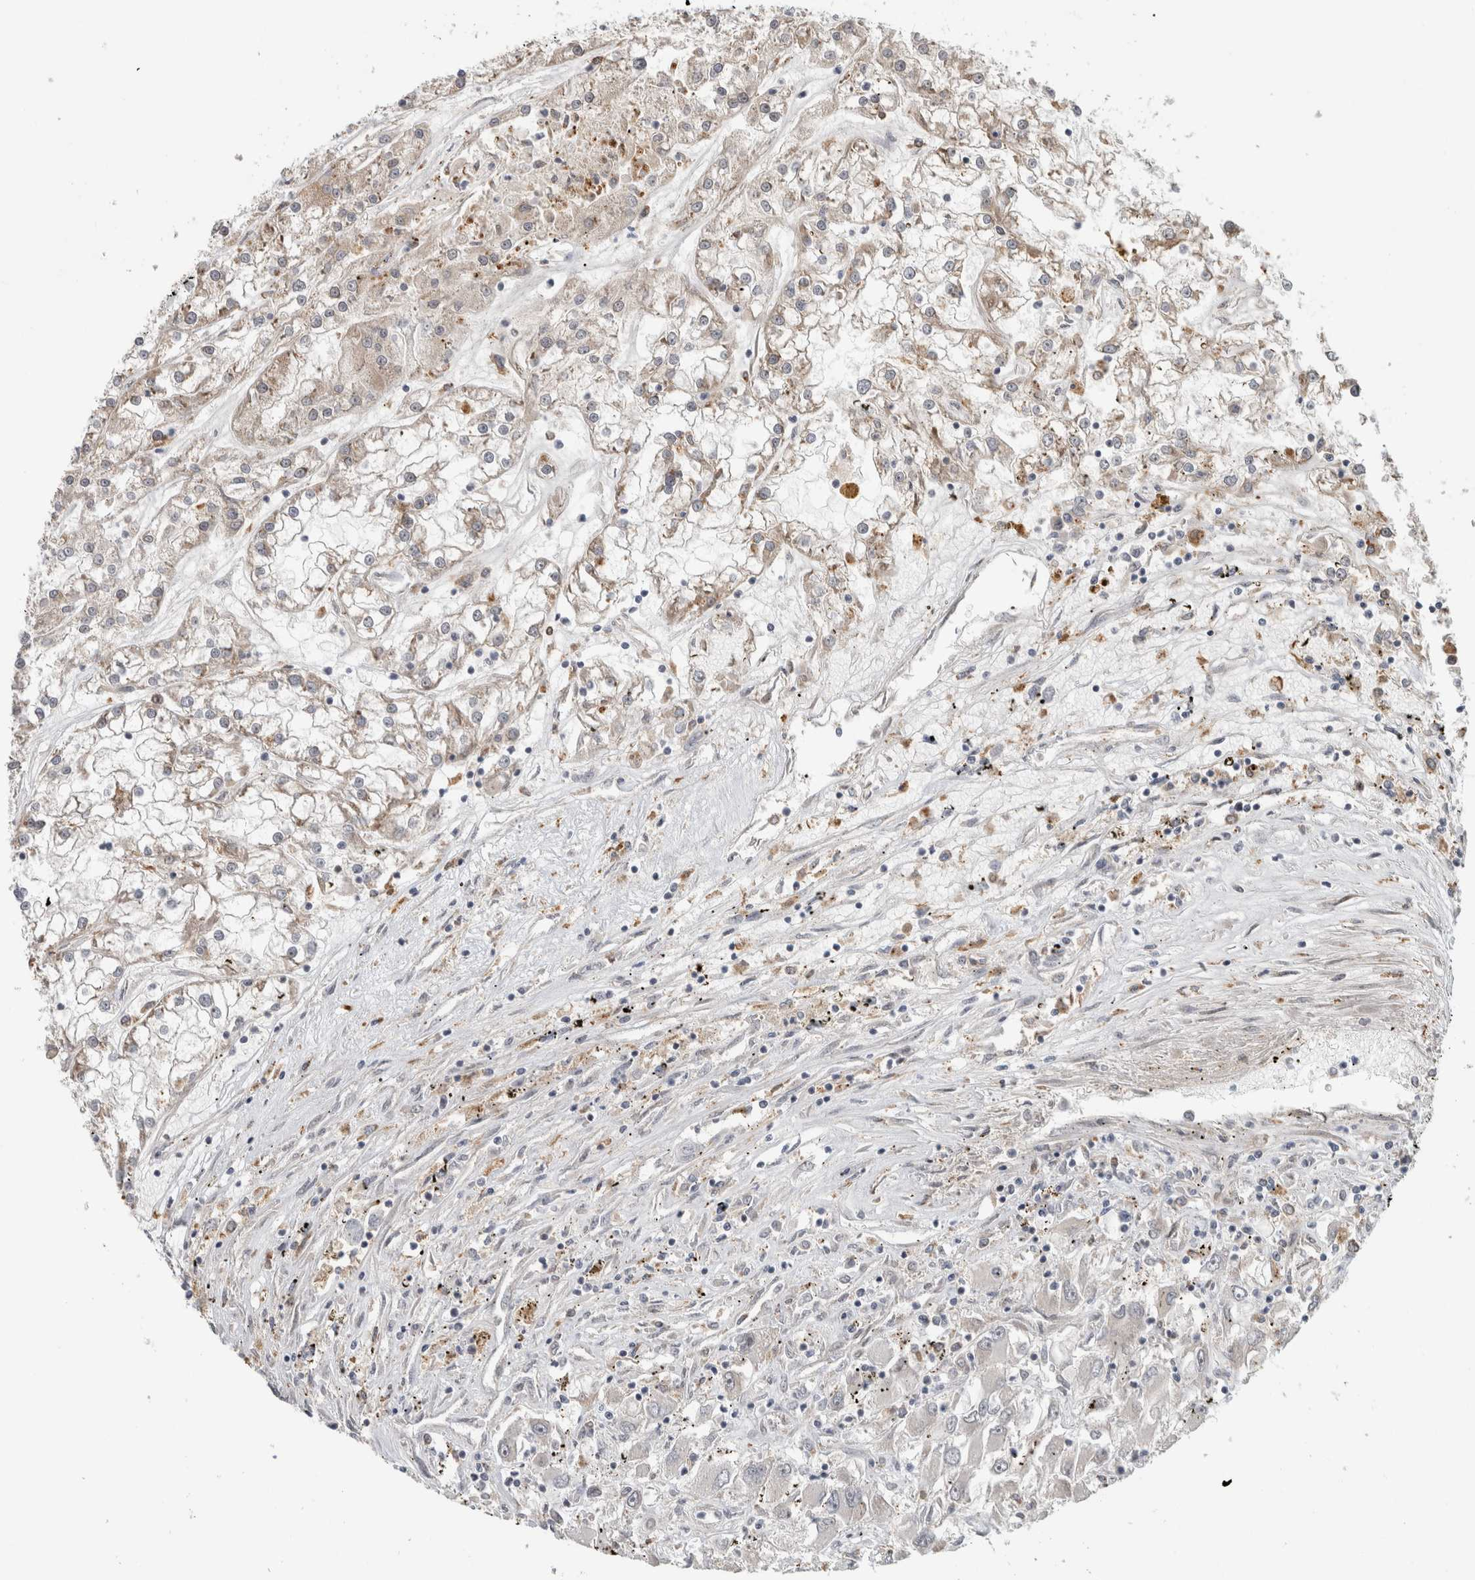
{"staining": {"intensity": "weak", "quantity": "25%-75%", "location": "cytoplasmic/membranous"}, "tissue": "renal cancer", "cell_type": "Tumor cells", "image_type": "cancer", "snomed": [{"axis": "morphology", "description": "Adenocarcinoma, NOS"}, {"axis": "topography", "description": "Kidney"}], "caption": "Renal cancer (adenocarcinoma) tissue shows weak cytoplasmic/membranous staining in approximately 25%-75% of tumor cells (DAB (3,3'-diaminobenzidine) IHC with brightfield microscopy, high magnification).", "gene": "NAB2", "patient": {"sex": "female", "age": 52}}